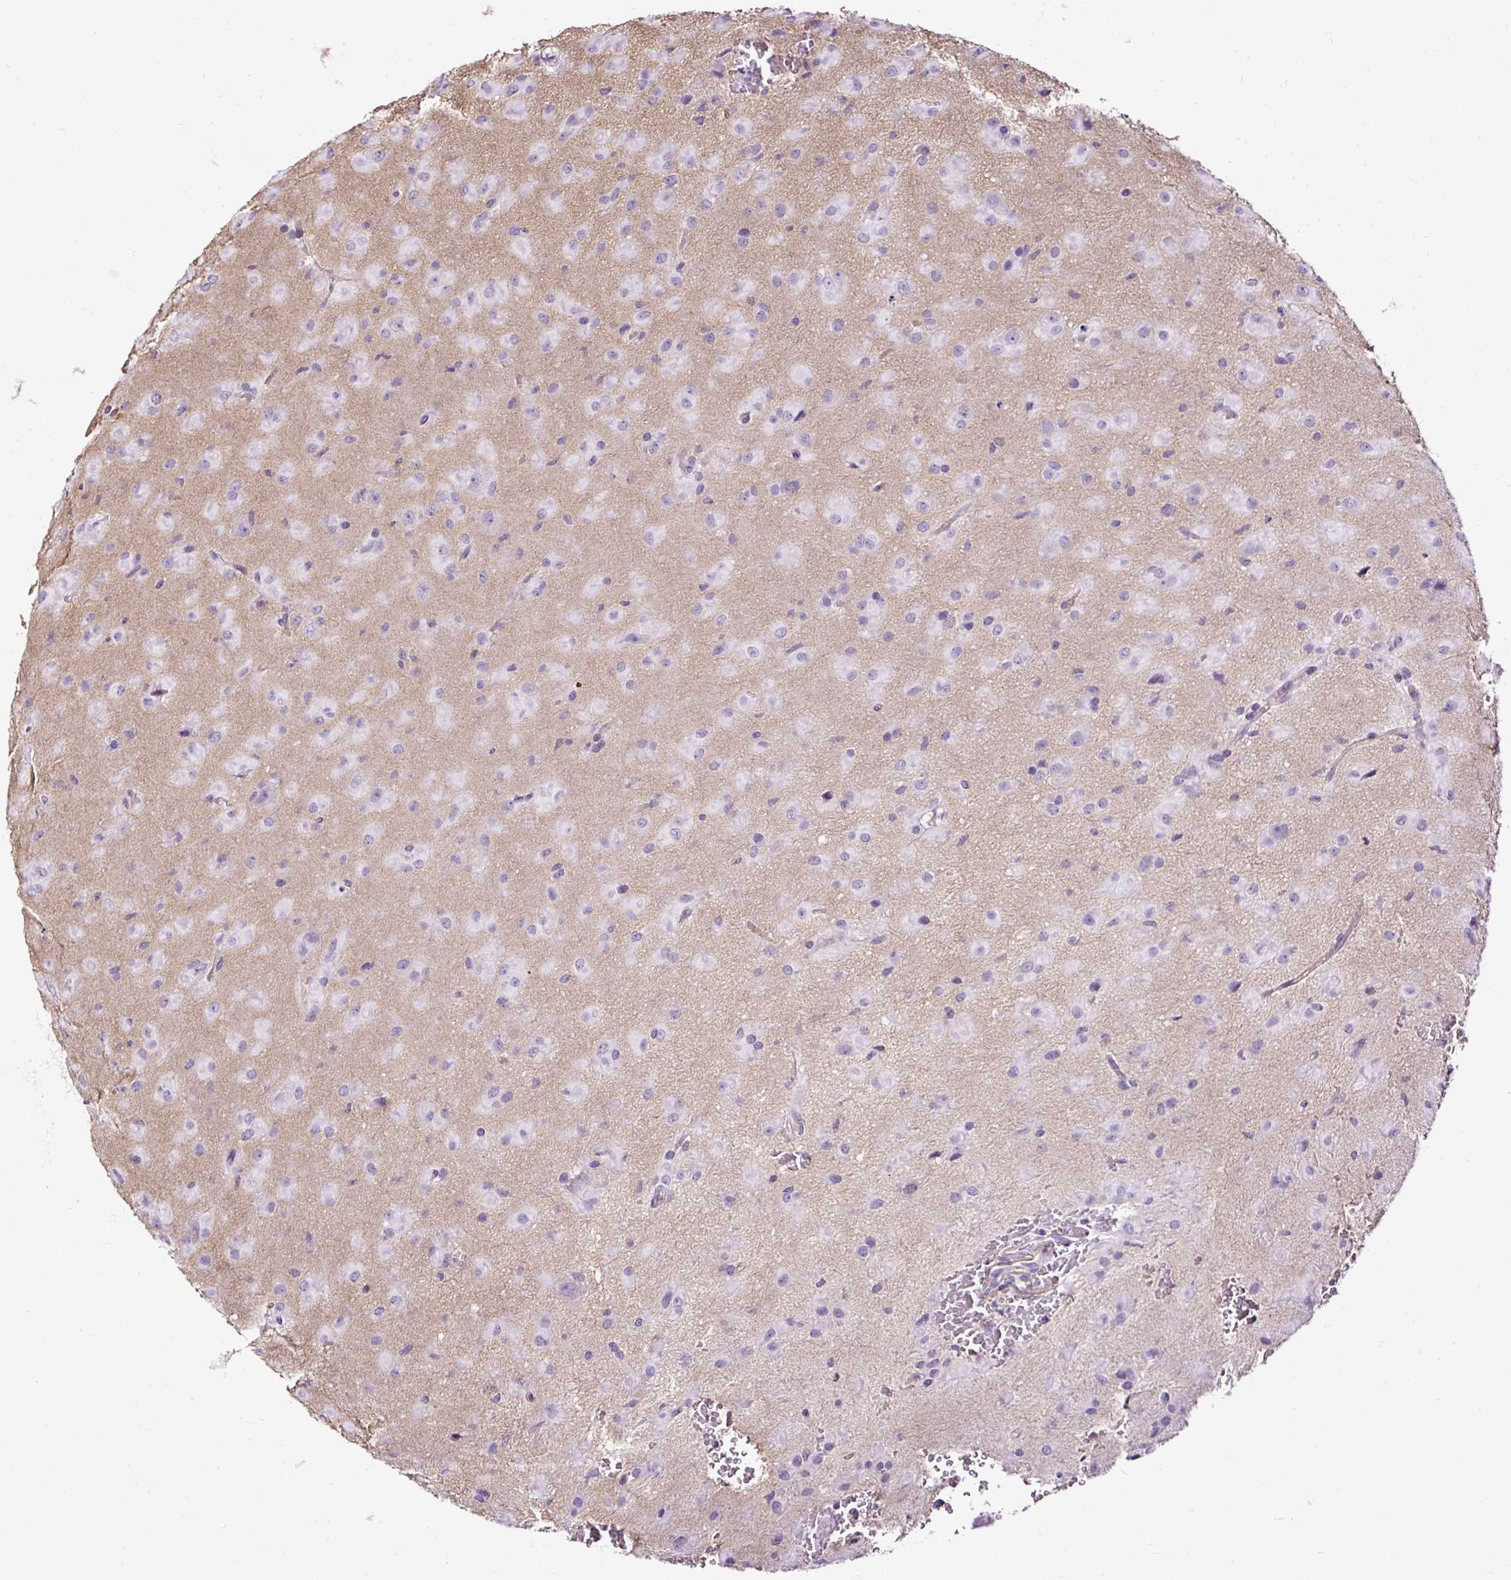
{"staining": {"intensity": "negative", "quantity": "none", "location": "none"}, "tissue": "glioma", "cell_type": "Tumor cells", "image_type": "cancer", "snomed": [{"axis": "morphology", "description": "Glioma, malignant, Low grade"}, {"axis": "topography", "description": "Brain"}], "caption": "Immunohistochemical staining of human glioma displays no significant positivity in tumor cells. The staining is performed using DAB (3,3'-diaminobenzidine) brown chromogen with nuclei counter-stained in using hematoxylin.", "gene": "SLC7A8", "patient": {"sex": "male", "age": 58}}